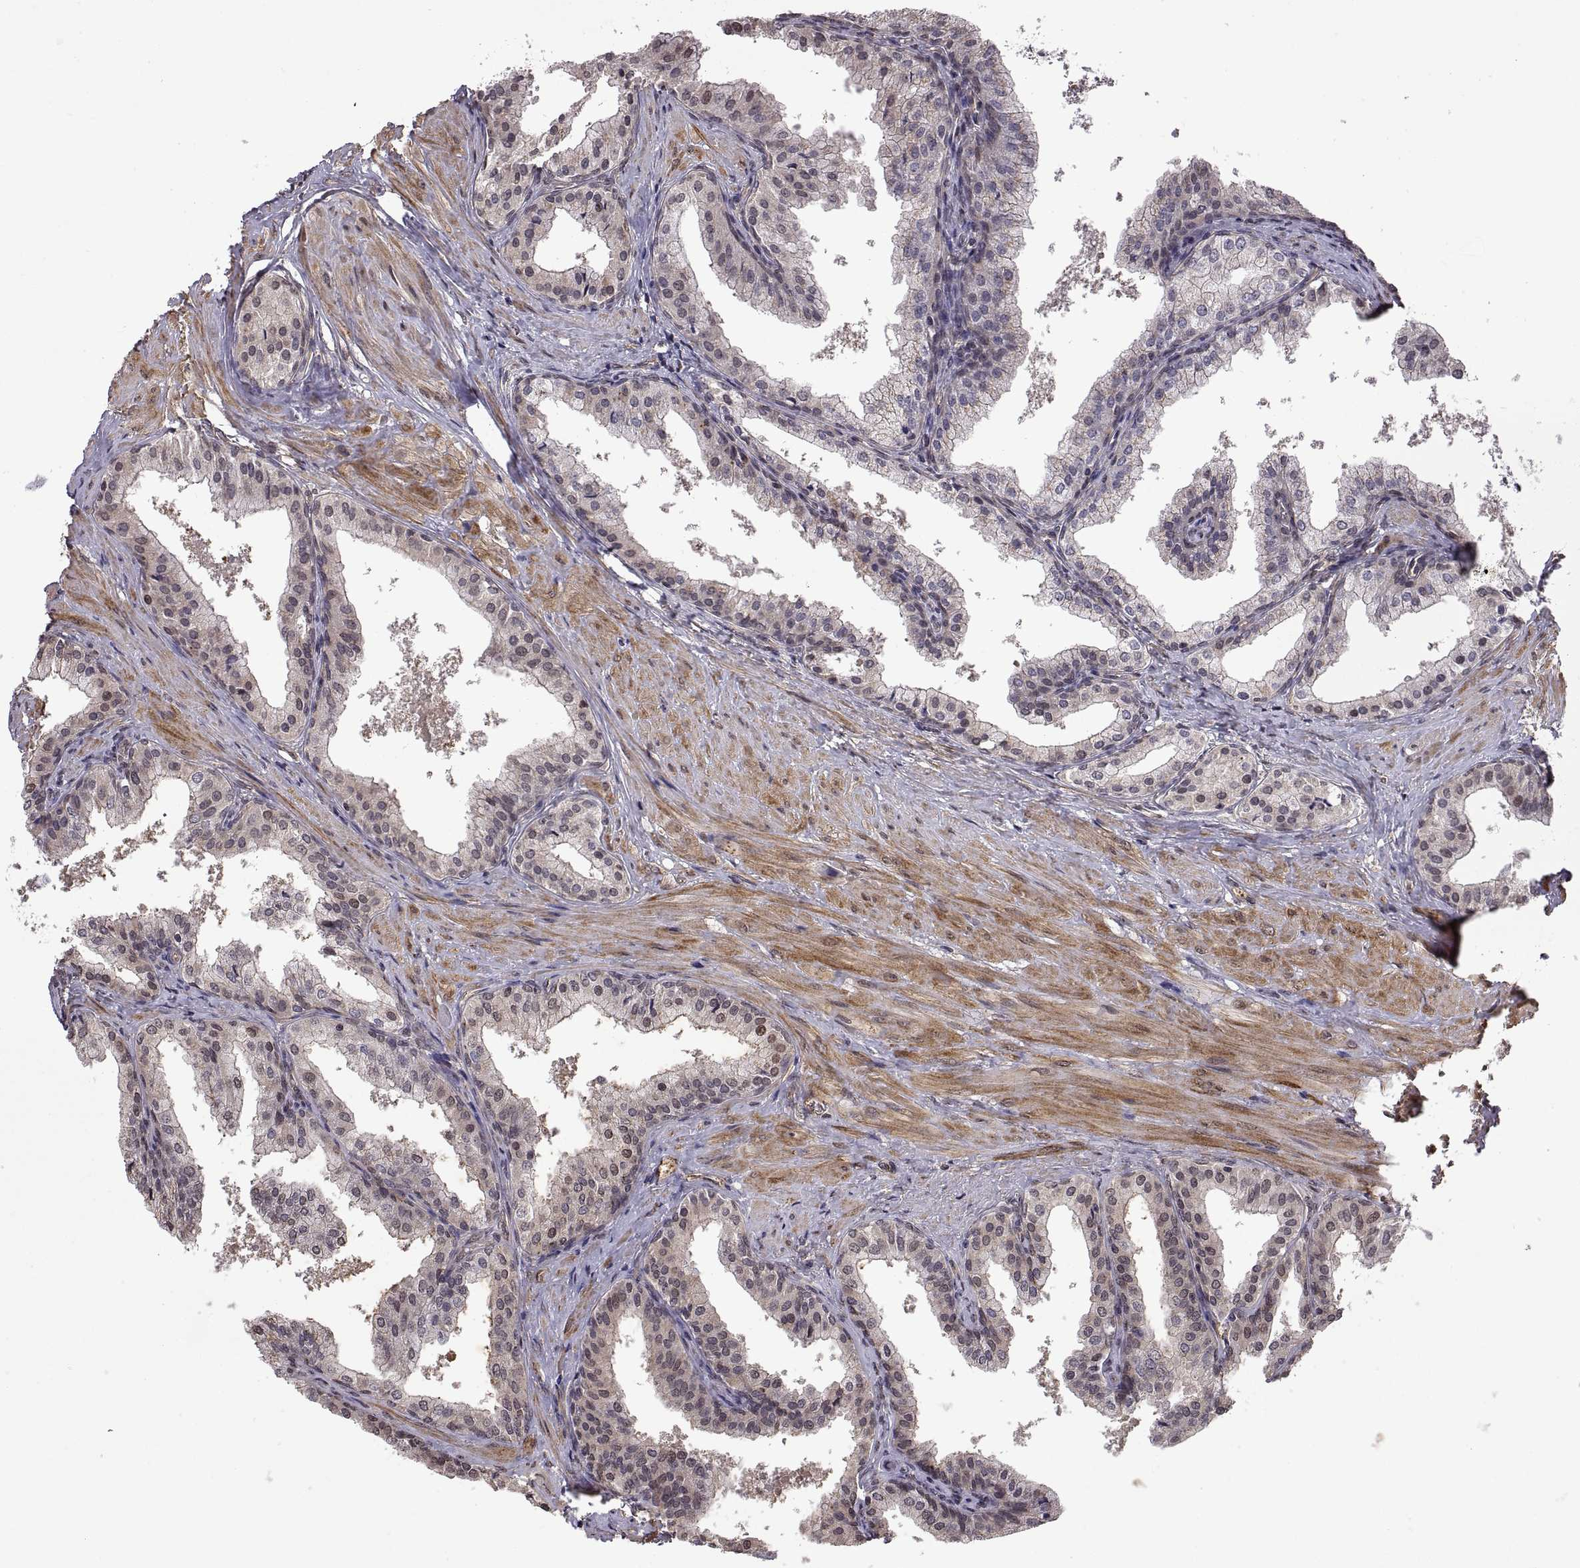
{"staining": {"intensity": "negative", "quantity": "none", "location": "none"}, "tissue": "prostate cancer", "cell_type": "Tumor cells", "image_type": "cancer", "snomed": [{"axis": "morphology", "description": "Adenocarcinoma, Low grade"}, {"axis": "topography", "description": "Prostate"}], "caption": "Immunohistochemical staining of human adenocarcinoma (low-grade) (prostate) displays no significant positivity in tumor cells. (Brightfield microscopy of DAB immunohistochemistry at high magnification).", "gene": "ARRB1", "patient": {"sex": "male", "age": 56}}